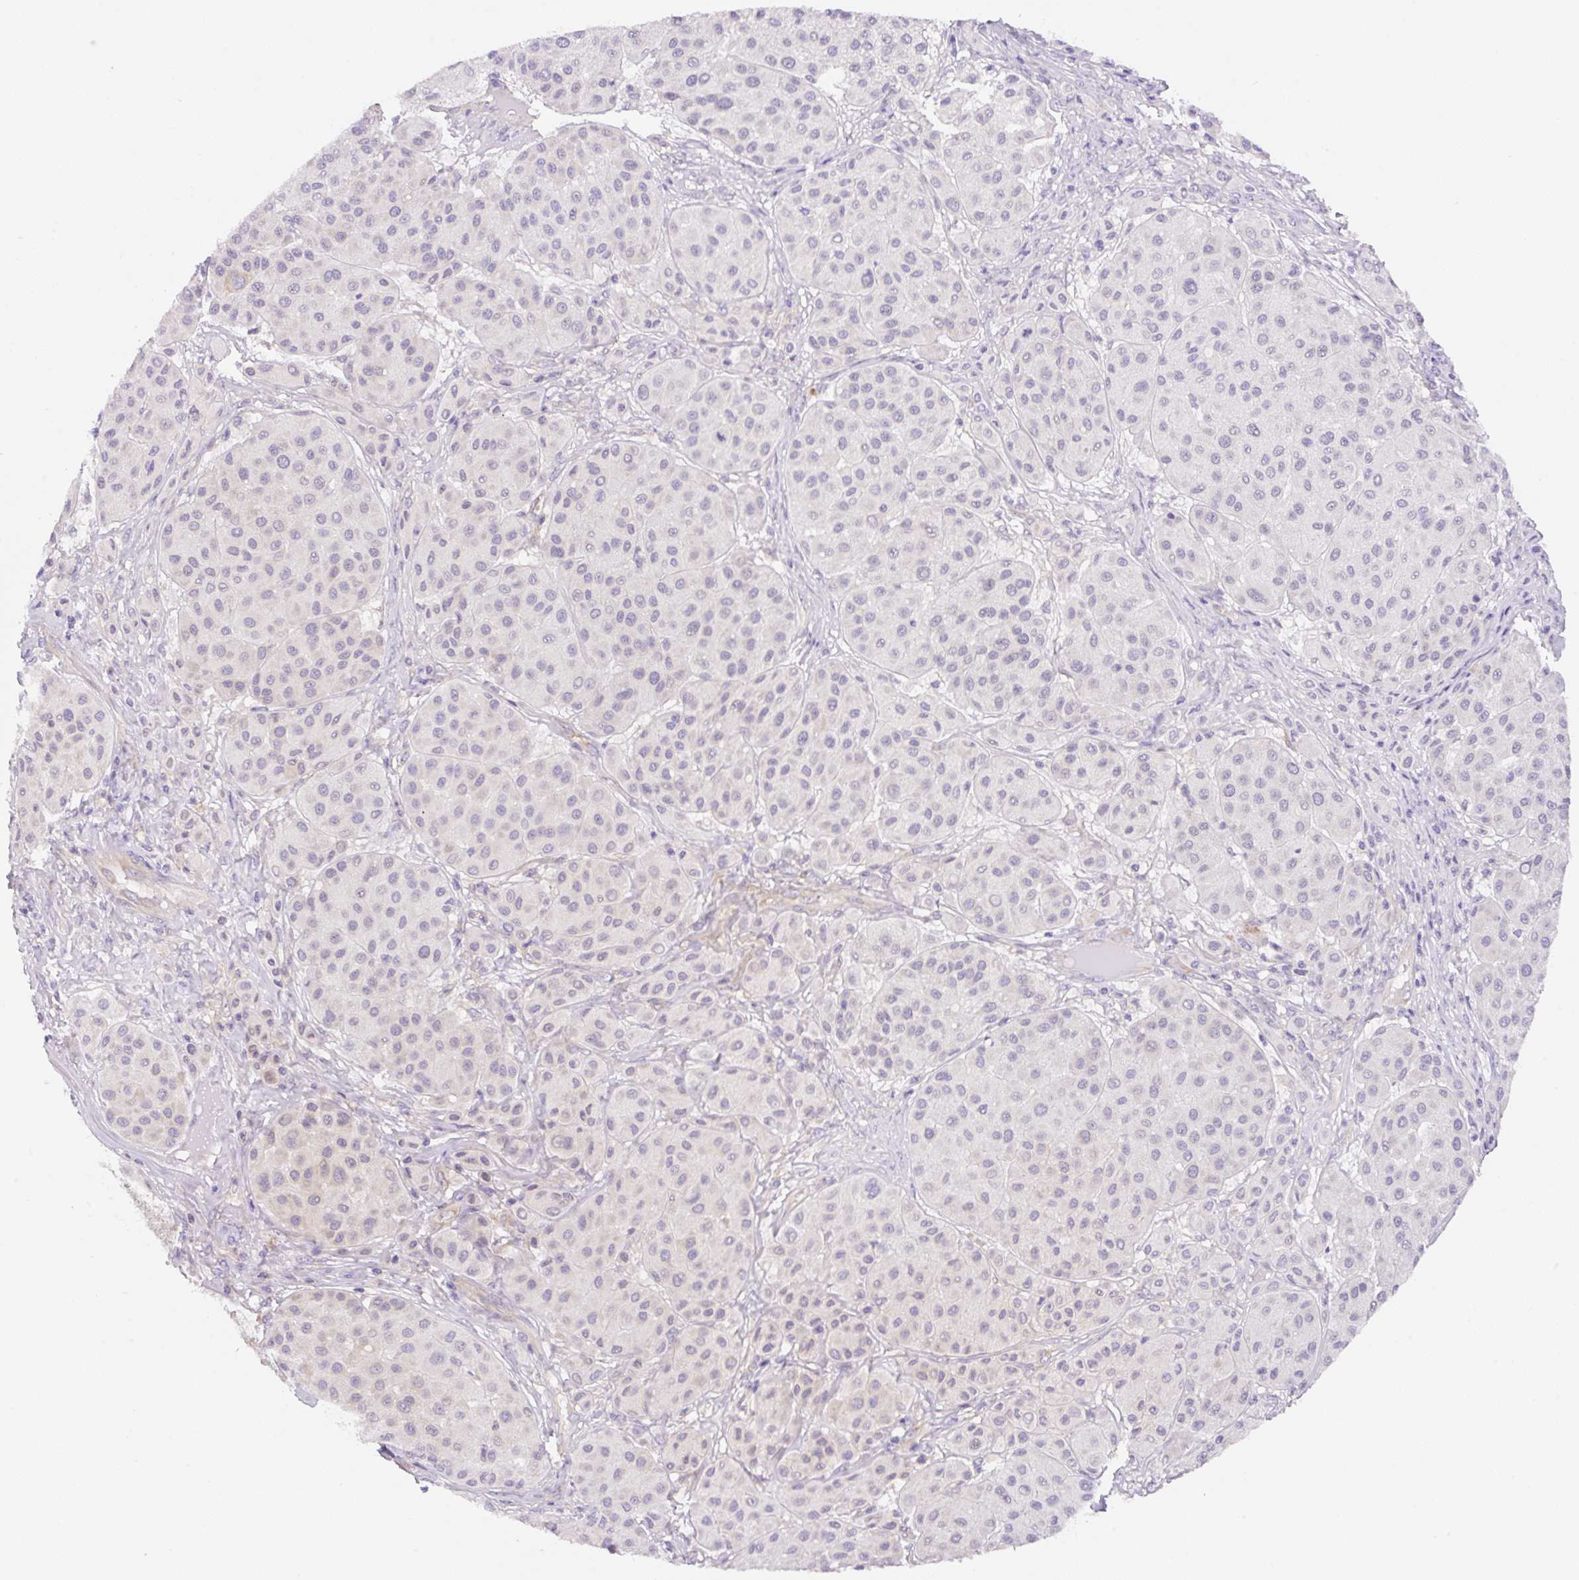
{"staining": {"intensity": "negative", "quantity": "none", "location": "none"}, "tissue": "melanoma", "cell_type": "Tumor cells", "image_type": "cancer", "snomed": [{"axis": "morphology", "description": "Malignant melanoma, Metastatic site"}, {"axis": "topography", "description": "Smooth muscle"}], "caption": "A photomicrograph of human melanoma is negative for staining in tumor cells.", "gene": "CAMK2B", "patient": {"sex": "male", "age": 41}}